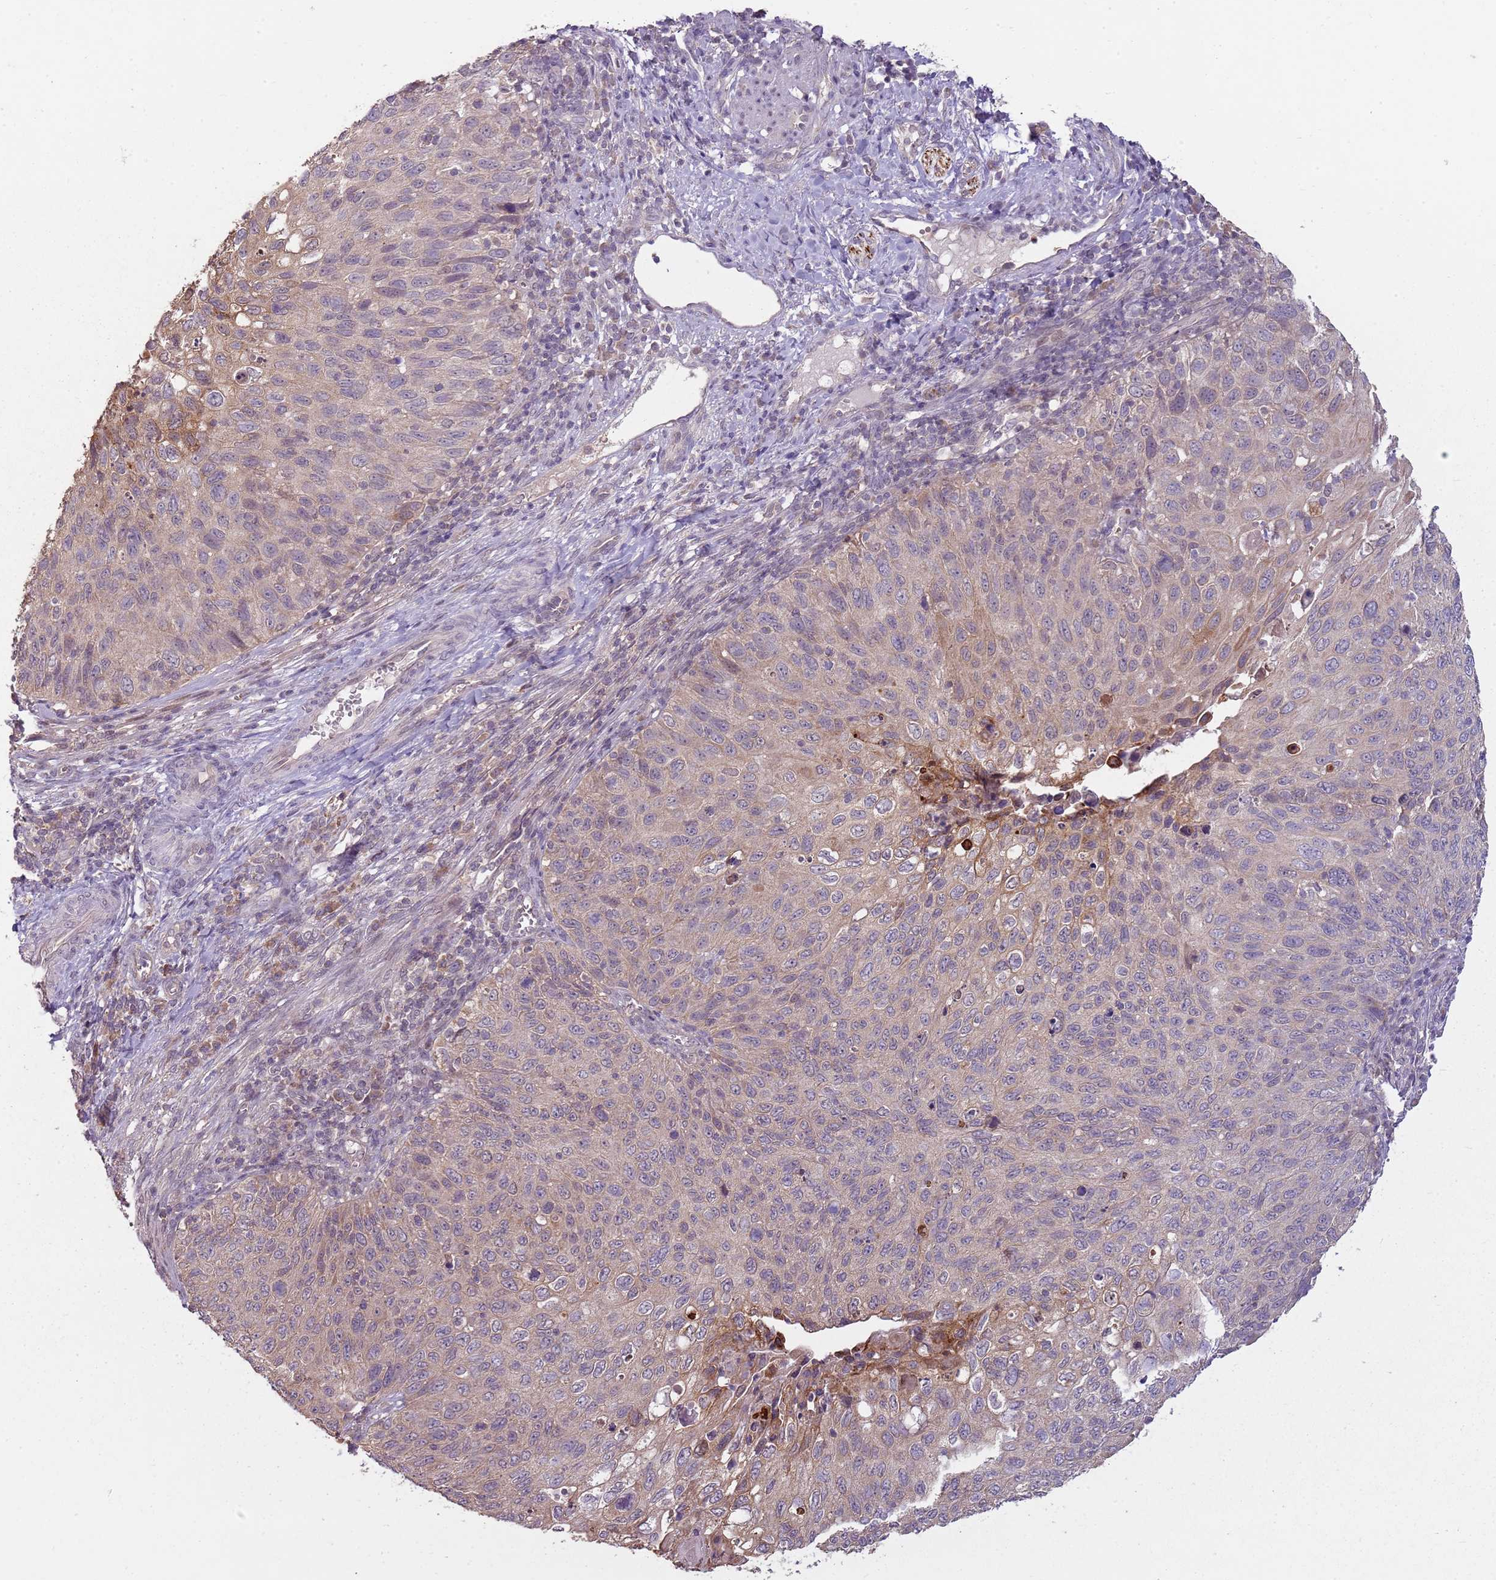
{"staining": {"intensity": "weak", "quantity": "<25%", "location": "cytoplasmic/membranous"}, "tissue": "cervical cancer", "cell_type": "Tumor cells", "image_type": "cancer", "snomed": [{"axis": "morphology", "description": "Squamous cell carcinoma, NOS"}, {"axis": "topography", "description": "Cervix"}], "caption": "A micrograph of cervical cancer stained for a protein shows no brown staining in tumor cells.", "gene": "TEKT4", "patient": {"sex": "female", "age": 70}}